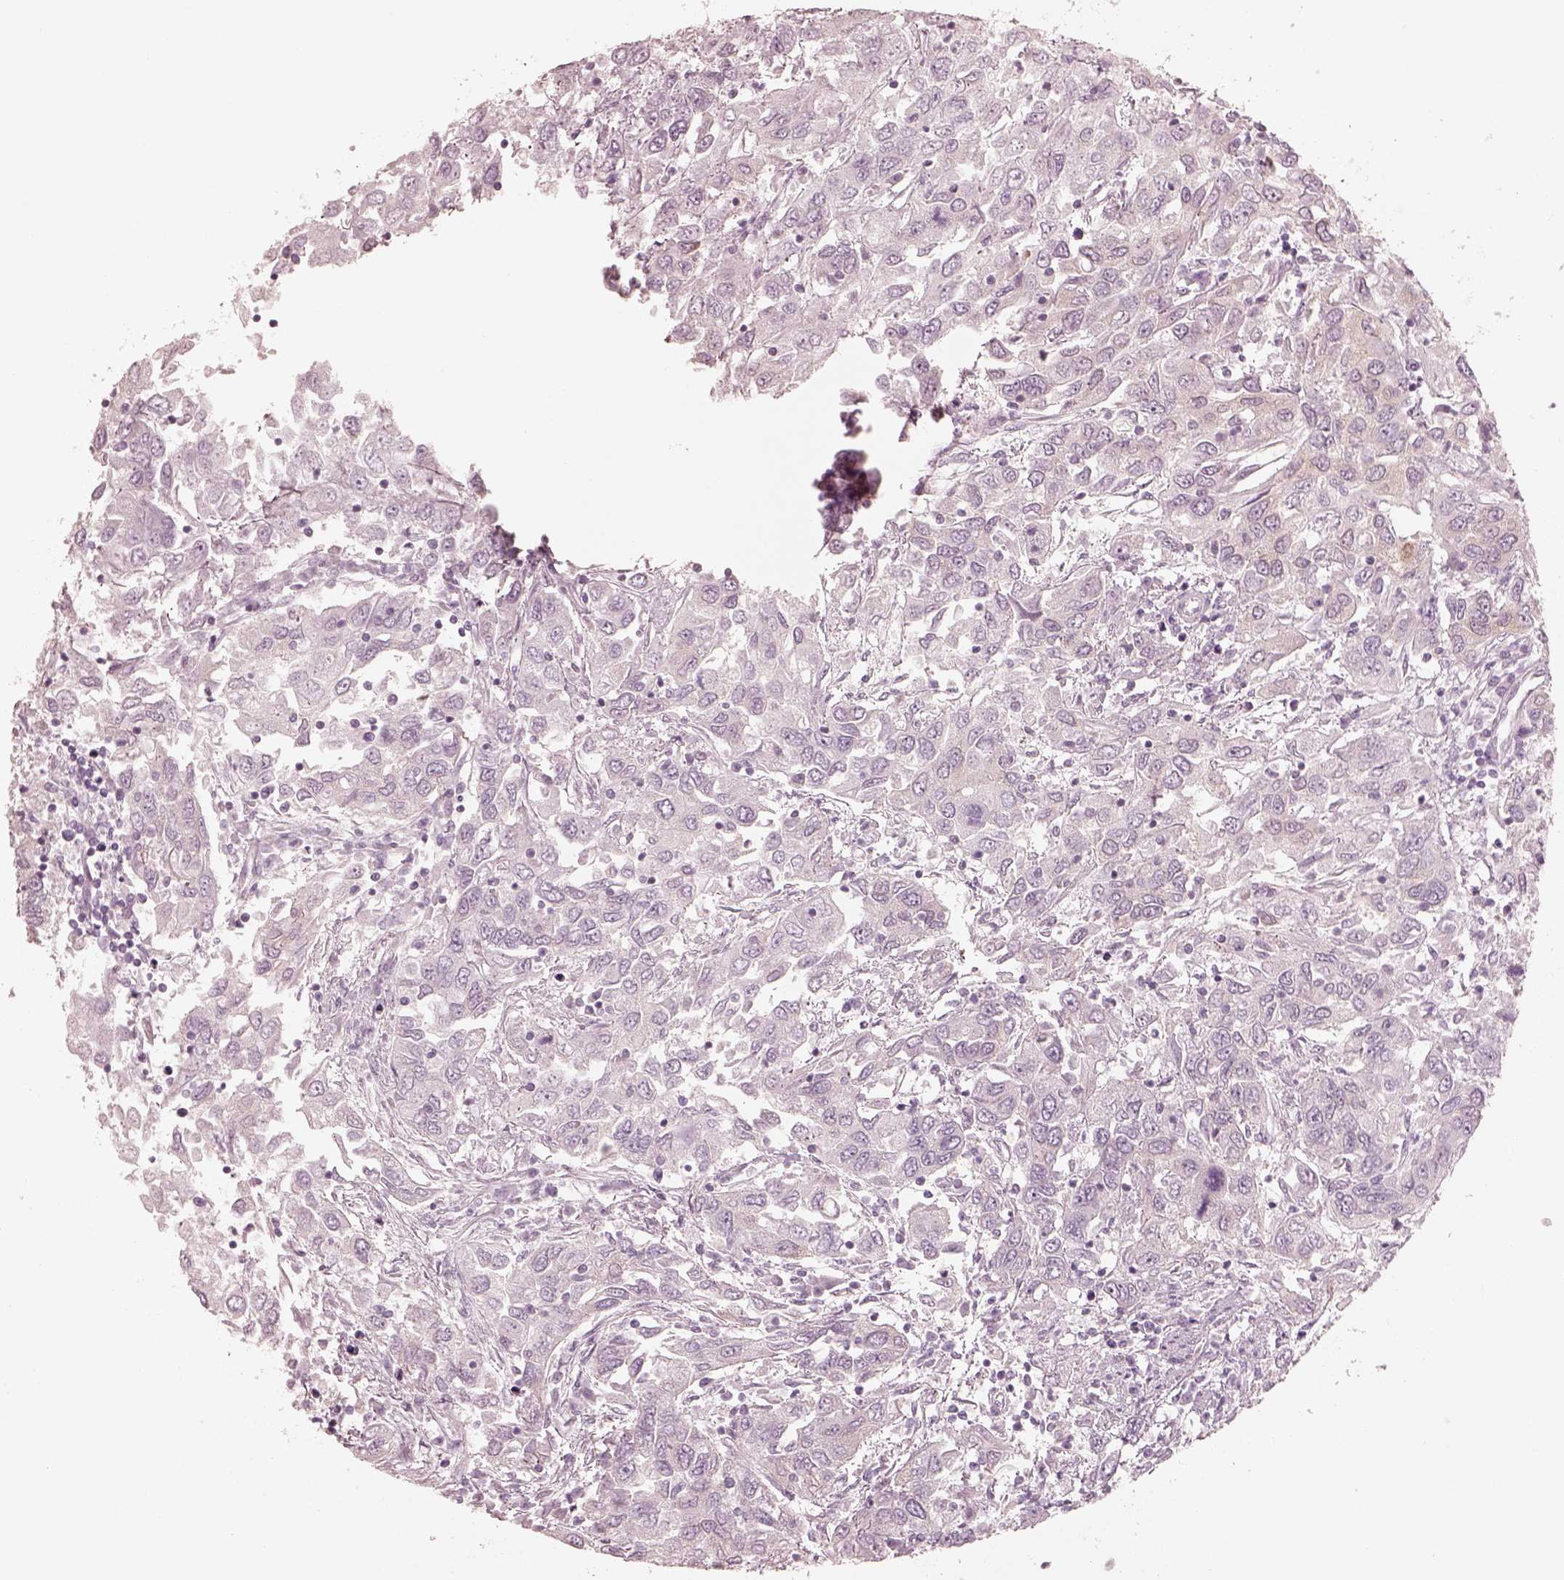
{"staining": {"intensity": "negative", "quantity": "none", "location": "none"}, "tissue": "urothelial cancer", "cell_type": "Tumor cells", "image_type": "cancer", "snomed": [{"axis": "morphology", "description": "Urothelial carcinoma, High grade"}, {"axis": "topography", "description": "Urinary bladder"}], "caption": "A photomicrograph of urothelial cancer stained for a protein demonstrates no brown staining in tumor cells.", "gene": "RAB3C", "patient": {"sex": "male", "age": 76}}